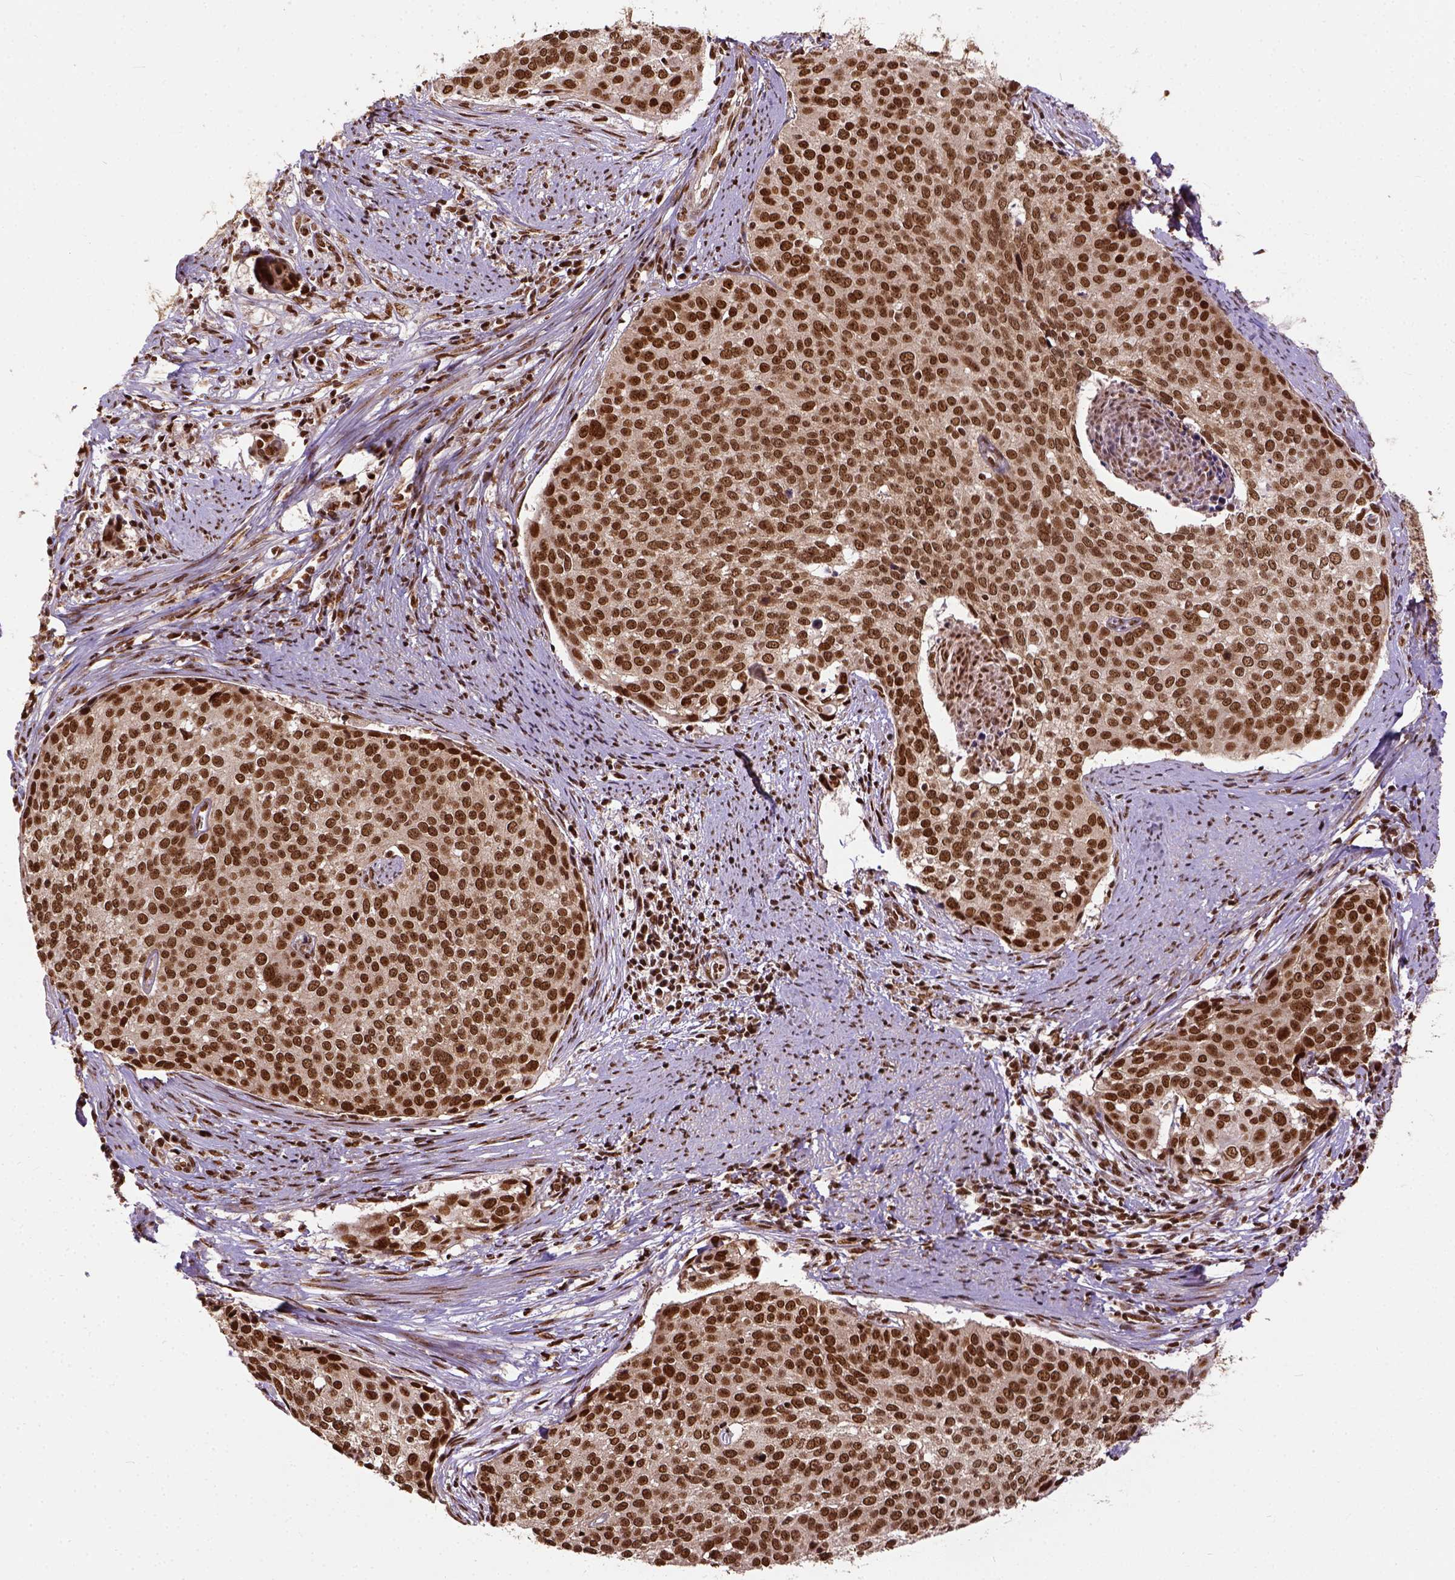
{"staining": {"intensity": "strong", "quantity": ">75%", "location": "nuclear"}, "tissue": "cervical cancer", "cell_type": "Tumor cells", "image_type": "cancer", "snomed": [{"axis": "morphology", "description": "Squamous cell carcinoma, NOS"}, {"axis": "topography", "description": "Cervix"}], "caption": "High-magnification brightfield microscopy of cervical squamous cell carcinoma stained with DAB (brown) and counterstained with hematoxylin (blue). tumor cells exhibit strong nuclear staining is appreciated in about>75% of cells.", "gene": "NACC1", "patient": {"sex": "female", "age": 39}}